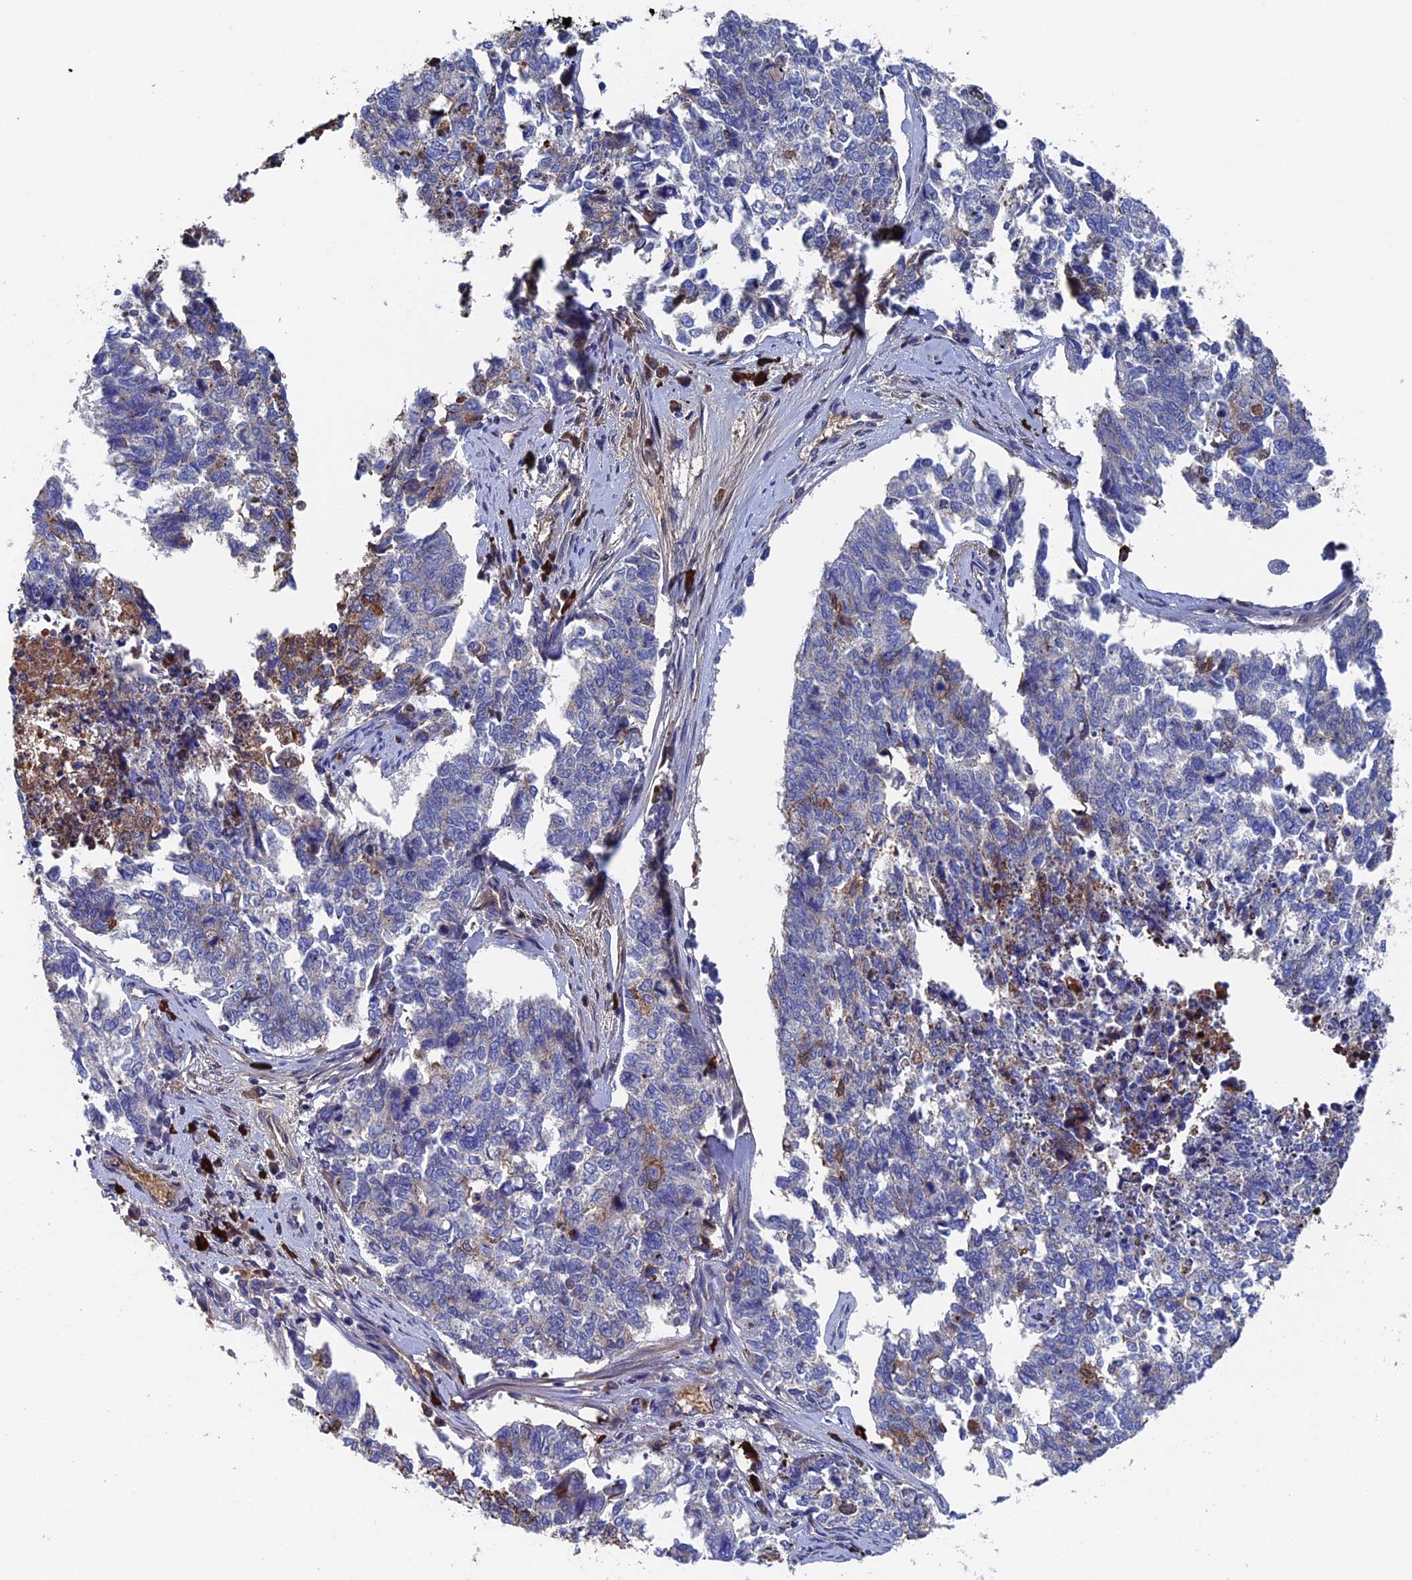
{"staining": {"intensity": "negative", "quantity": "none", "location": "none"}, "tissue": "cervical cancer", "cell_type": "Tumor cells", "image_type": "cancer", "snomed": [{"axis": "morphology", "description": "Squamous cell carcinoma, NOS"}, {"axis": "topography", "description": "Cervix"}], "caption": "A micrograph of cervical squamous cell carcinoma stained for a protein demonstrates no brown staining in tumor cells.", "gene": "RPUSD1", "patient": {"sex": "female", "age": 63}}